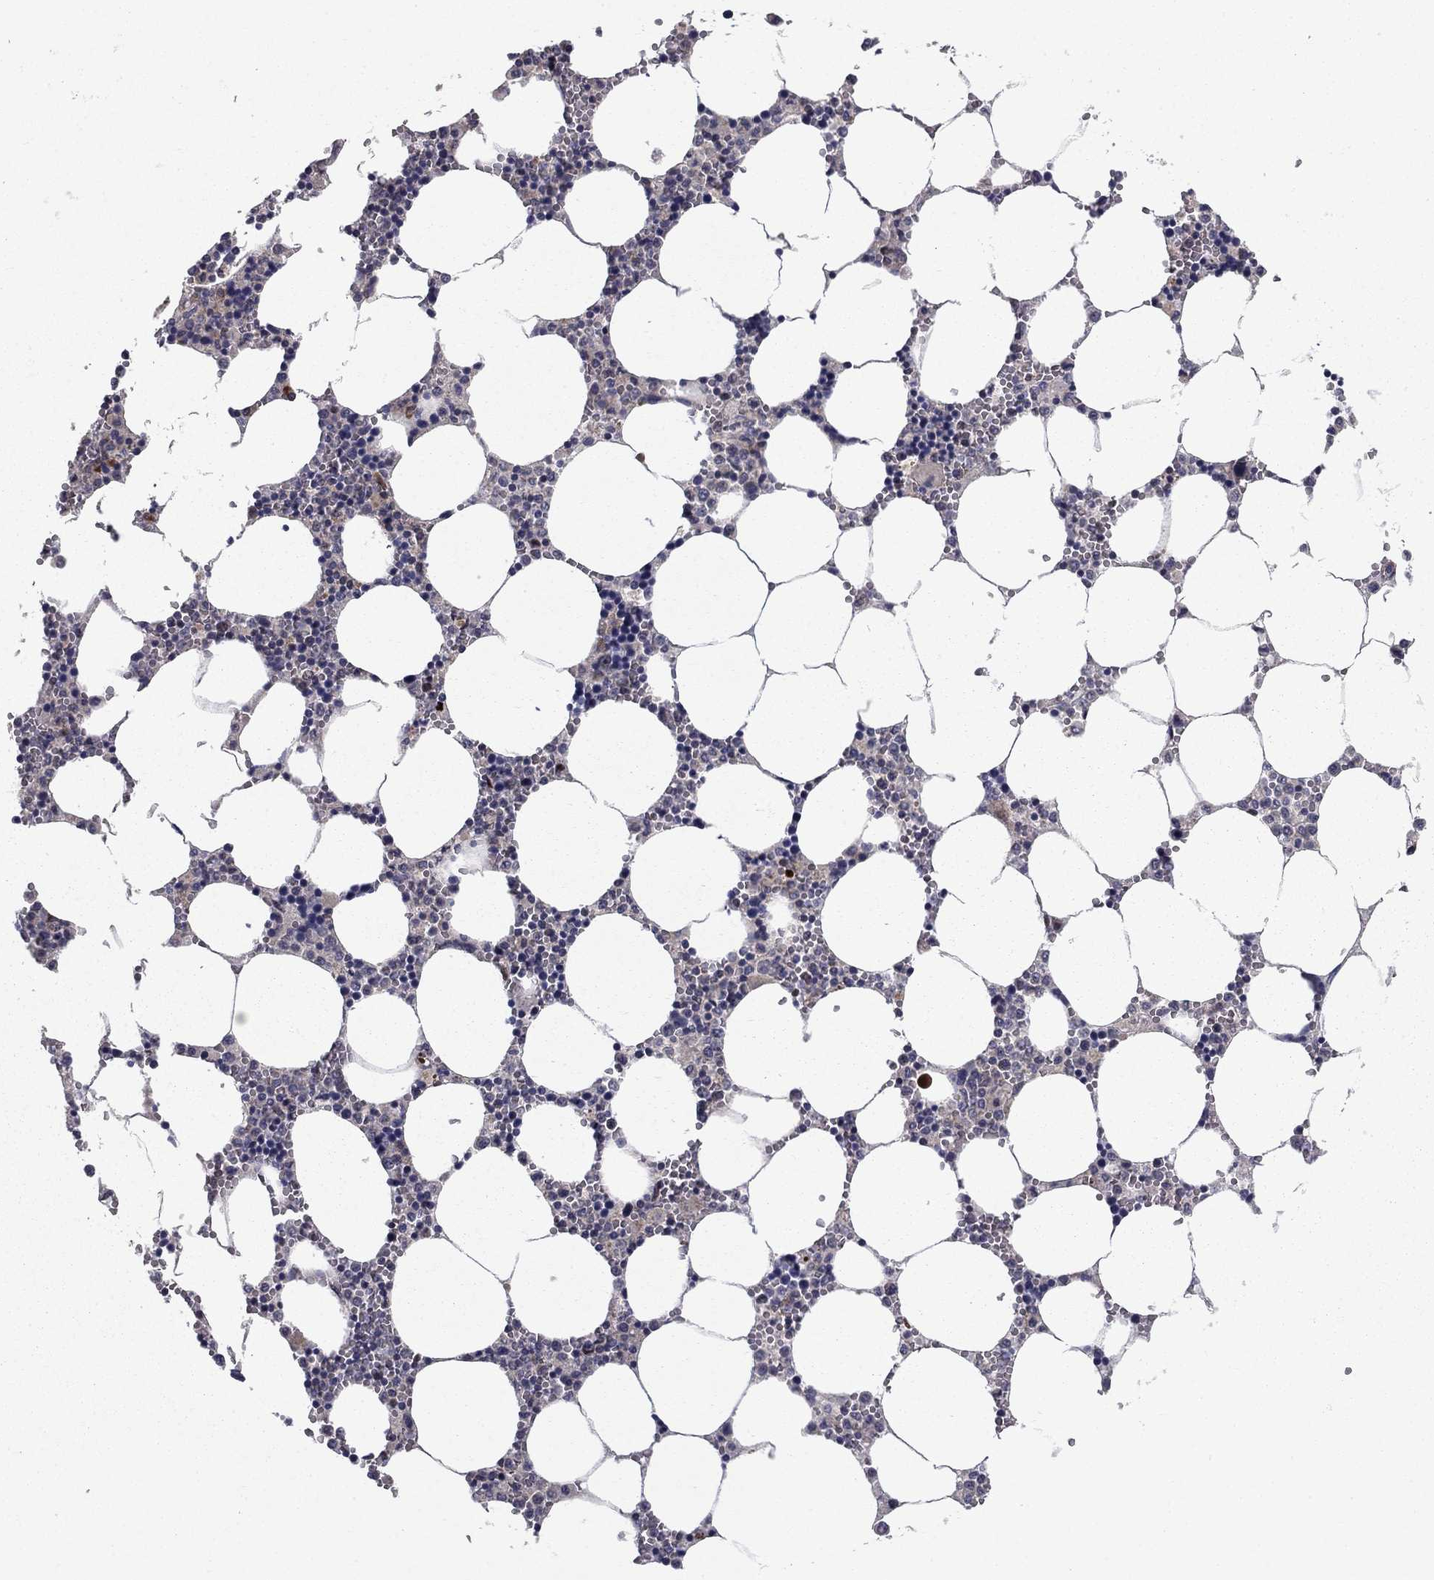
{"staining": {"intensity": "weak", "quantity": "<25%", "location": "cytoplasmic/membranous"}, "tissue": "bone marrow", "cell_type": "Hematopoietic cells", "image_type": "normal", "snomed": [{"axis": "morphology", "description": "Normal tissue, NOS"}, {"axis": "topography", "description": "Bone marrow"}], "caption": "An IHC micrograph of normal bone marrow is shown. There is no staining in hematopoietic cells of bone marrow.", "gene": "MIOS", "patient": {"sex": "female", "age": 64}}